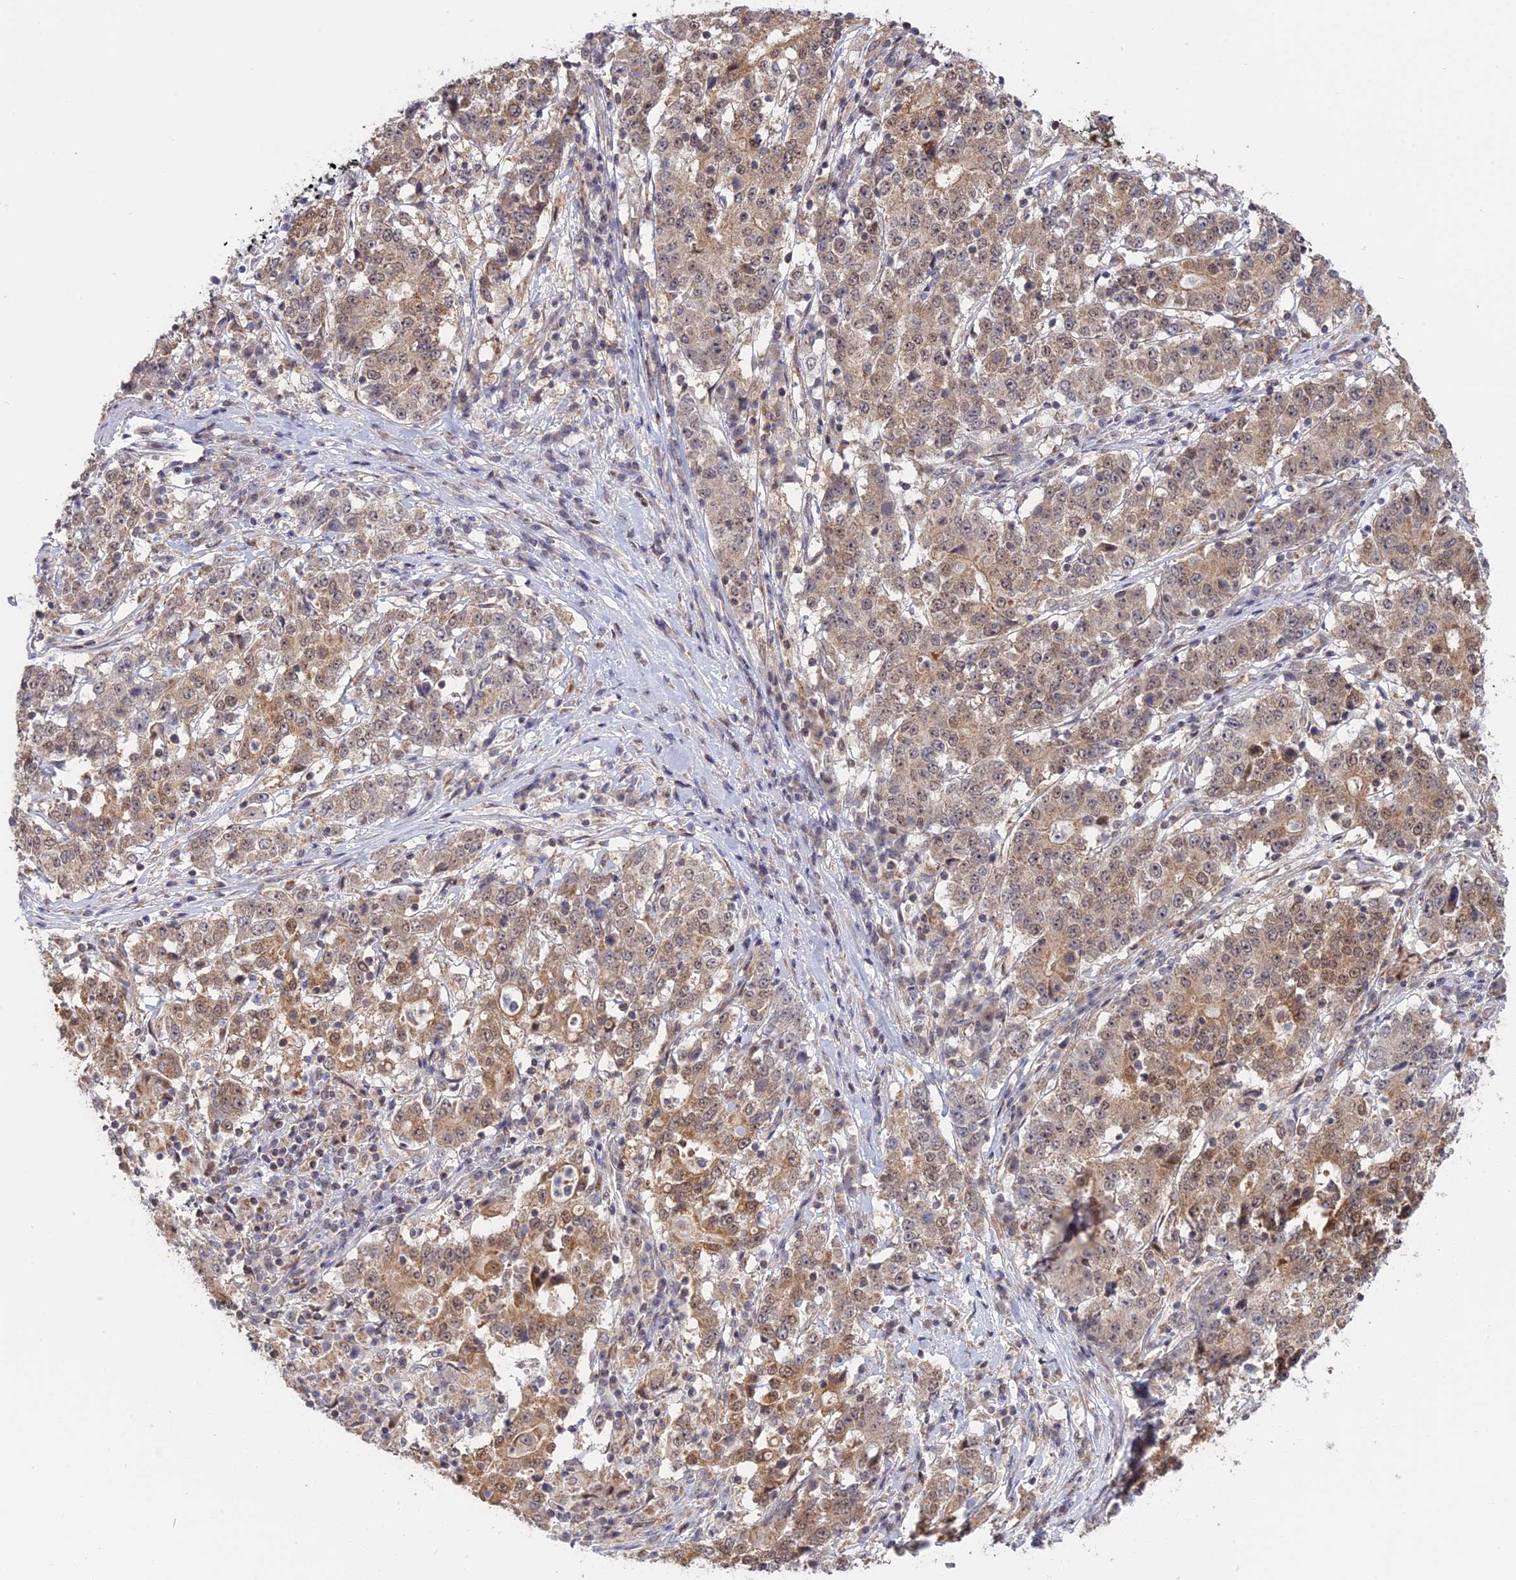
{"staining": {"intensity": "moderate", "quantity": ">75%", "location": "cytoplasmic/membranous,nuclear"}, "tissue": "stomach cancer", "cell_type": "Tumor cells", "image_type": "cancer", "snomed": [{"axis": "morphology", "description": "Adenocarcinoma, NOS"}, {"axis": "topography", "description": "Stomach"}], "caption": "IHC (DAB) staining of stomach cancer (adenocarcinoma) demonstrates moderate cytoplasmic/membranous and nuclear protein expression in approximately >75% of tumor cells.", "gene": "GSKIP", "patient": {"sex": "male", "age": 59}}